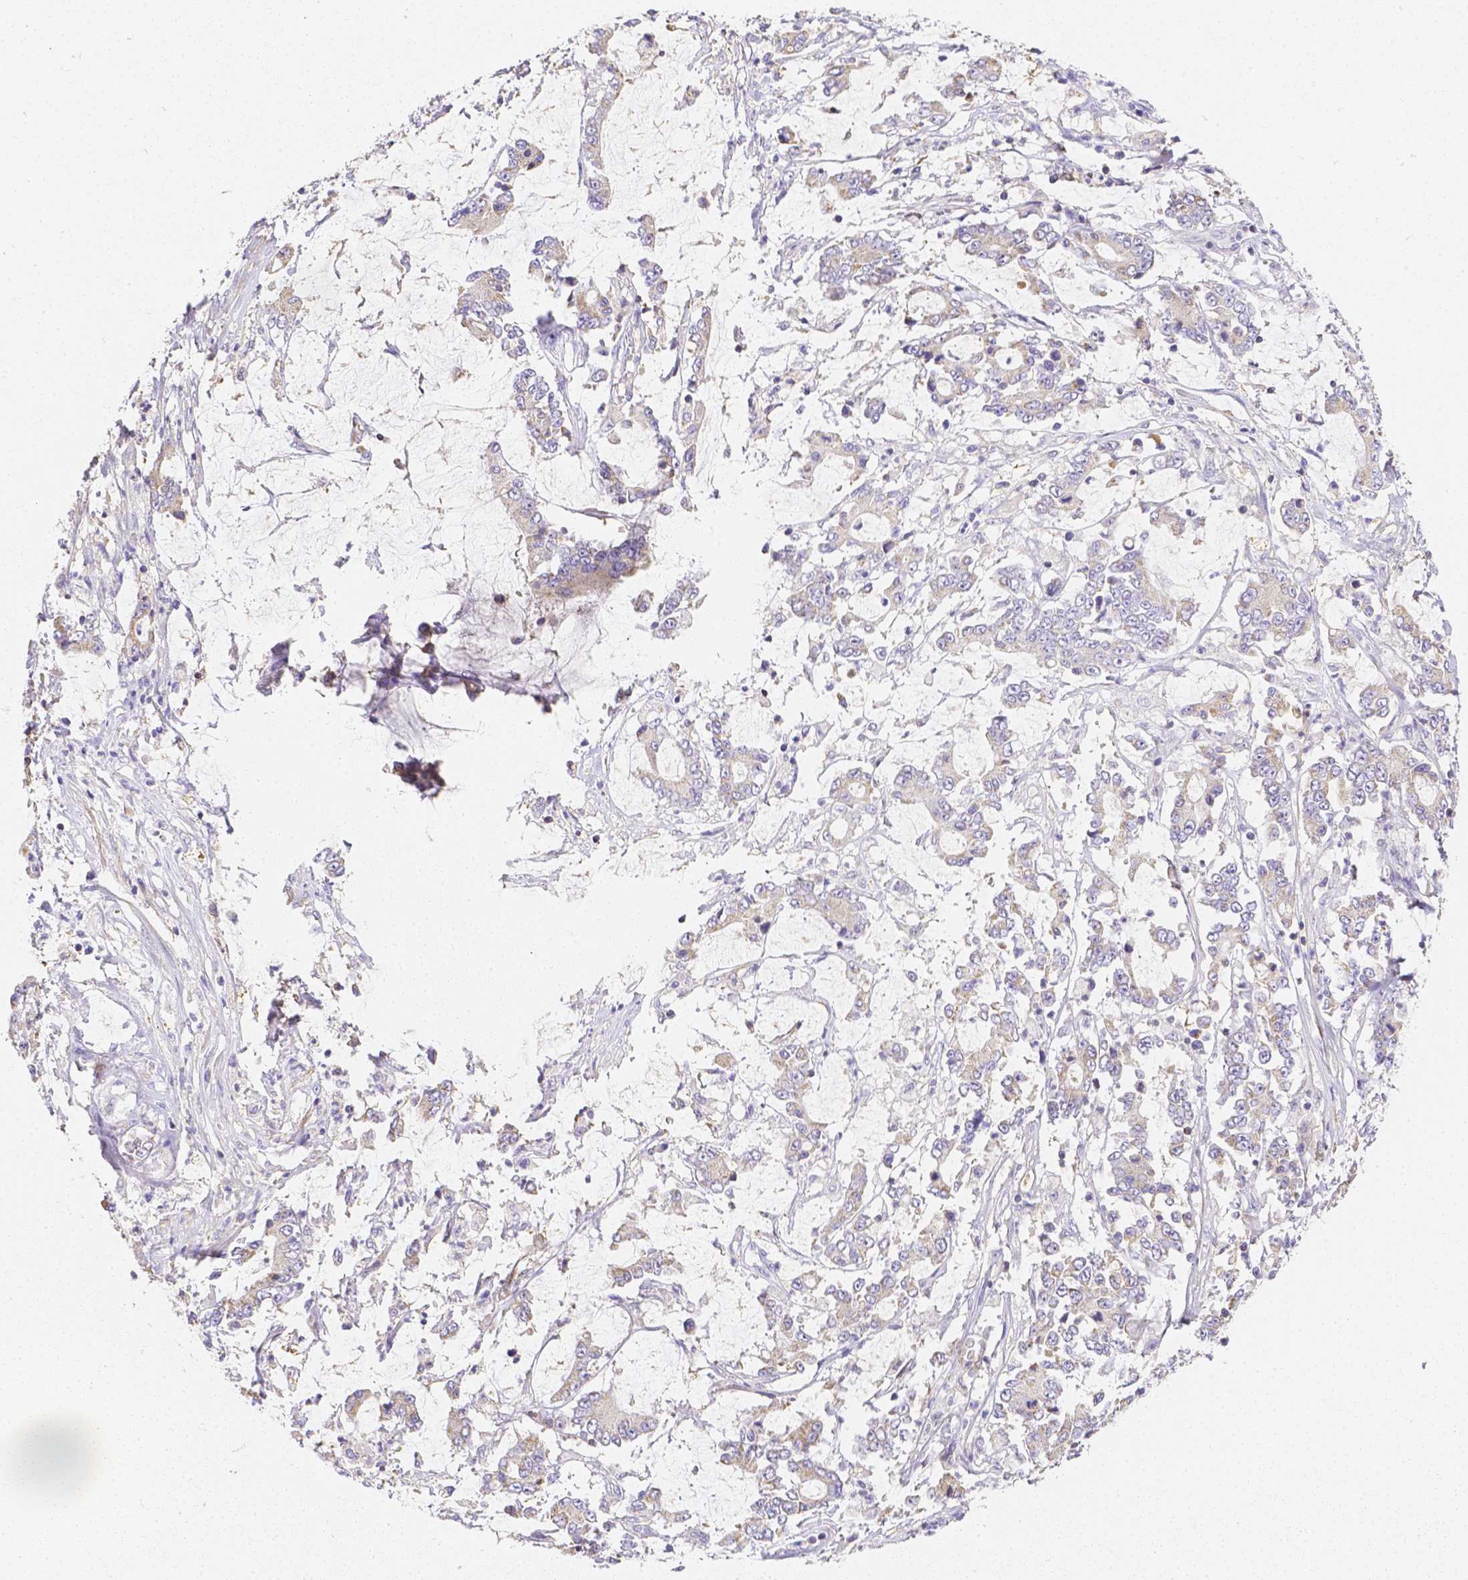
{"staining": {"intensity": "negative", "quantity": "none", "location": "none"}, "tissue": "stomach cancer", "cell_type": "Tumor cells", "image_type": "cancer", "snomed": [{"axis": "morphology", "description": "Adenocarcinoma, NOS"}, {"axis": "topography", "description": "Stomach, upper"}], "caption": "This image is of stomach cancer stained with immunohistochemistry (IHC) to label a protein in brown with the nuclei are counter-stained blue. There is no staining in tumor cells.", "gene": "ASAH2", "patient": {"sex": "male", "age": 68}}